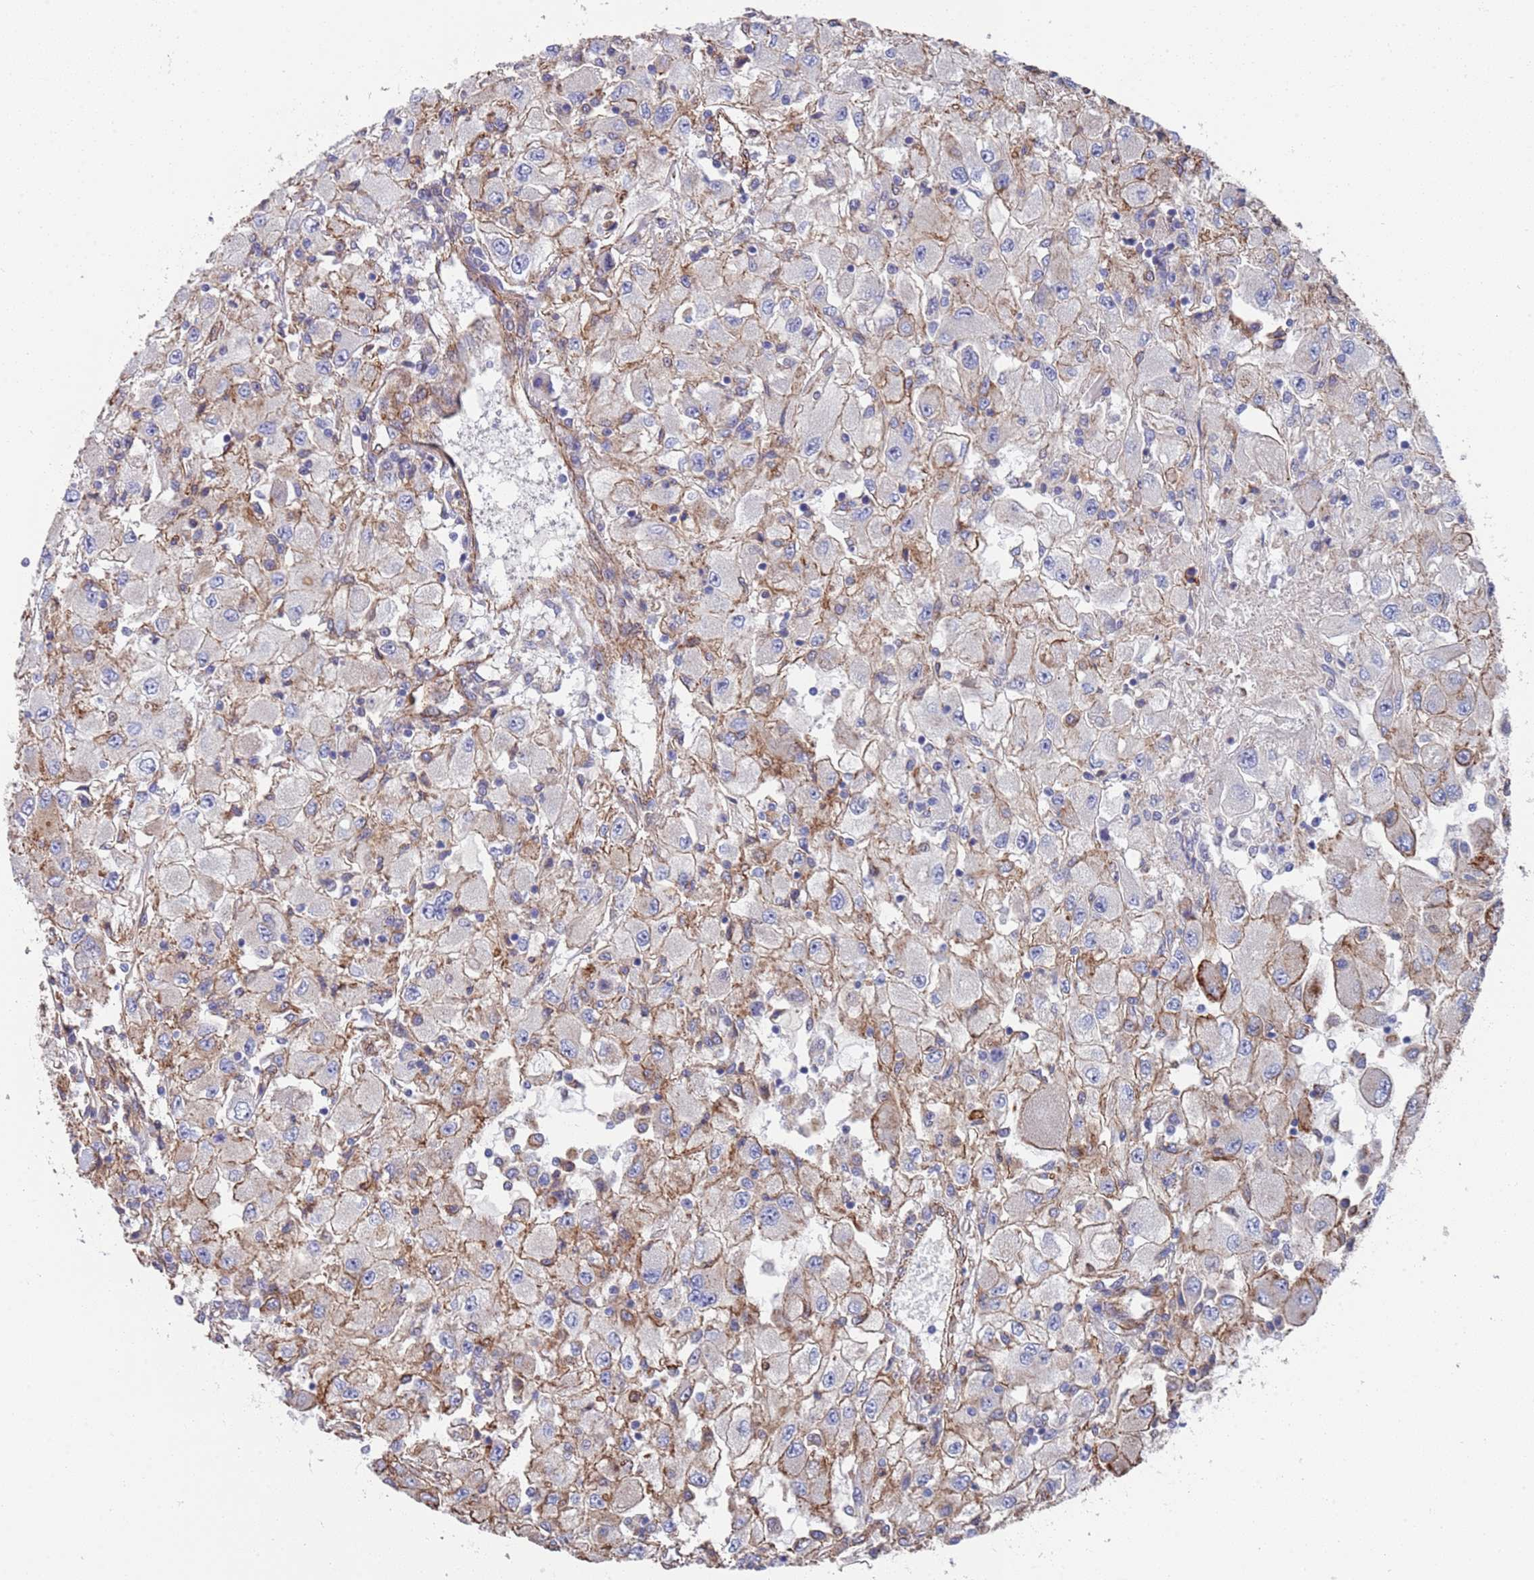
{"staining": {"intensity": "weak", "quantity": "<25%", "location": "cytoplasmic/membranous"}, "tissue": "renal cancer", "cell_type": "Tumor cells", "image_type": "cancer", "snomed": [{"axis": "morphology", "description": "Adenocarcinoma, NOS"}, {"axis": "topography", "description": "Kidney"}], "caption": "The image reveals no staining of tumor cells in renal cancer.", "gene": "JAKMIP2", "patient": {"sex": "female", "age": 67}}